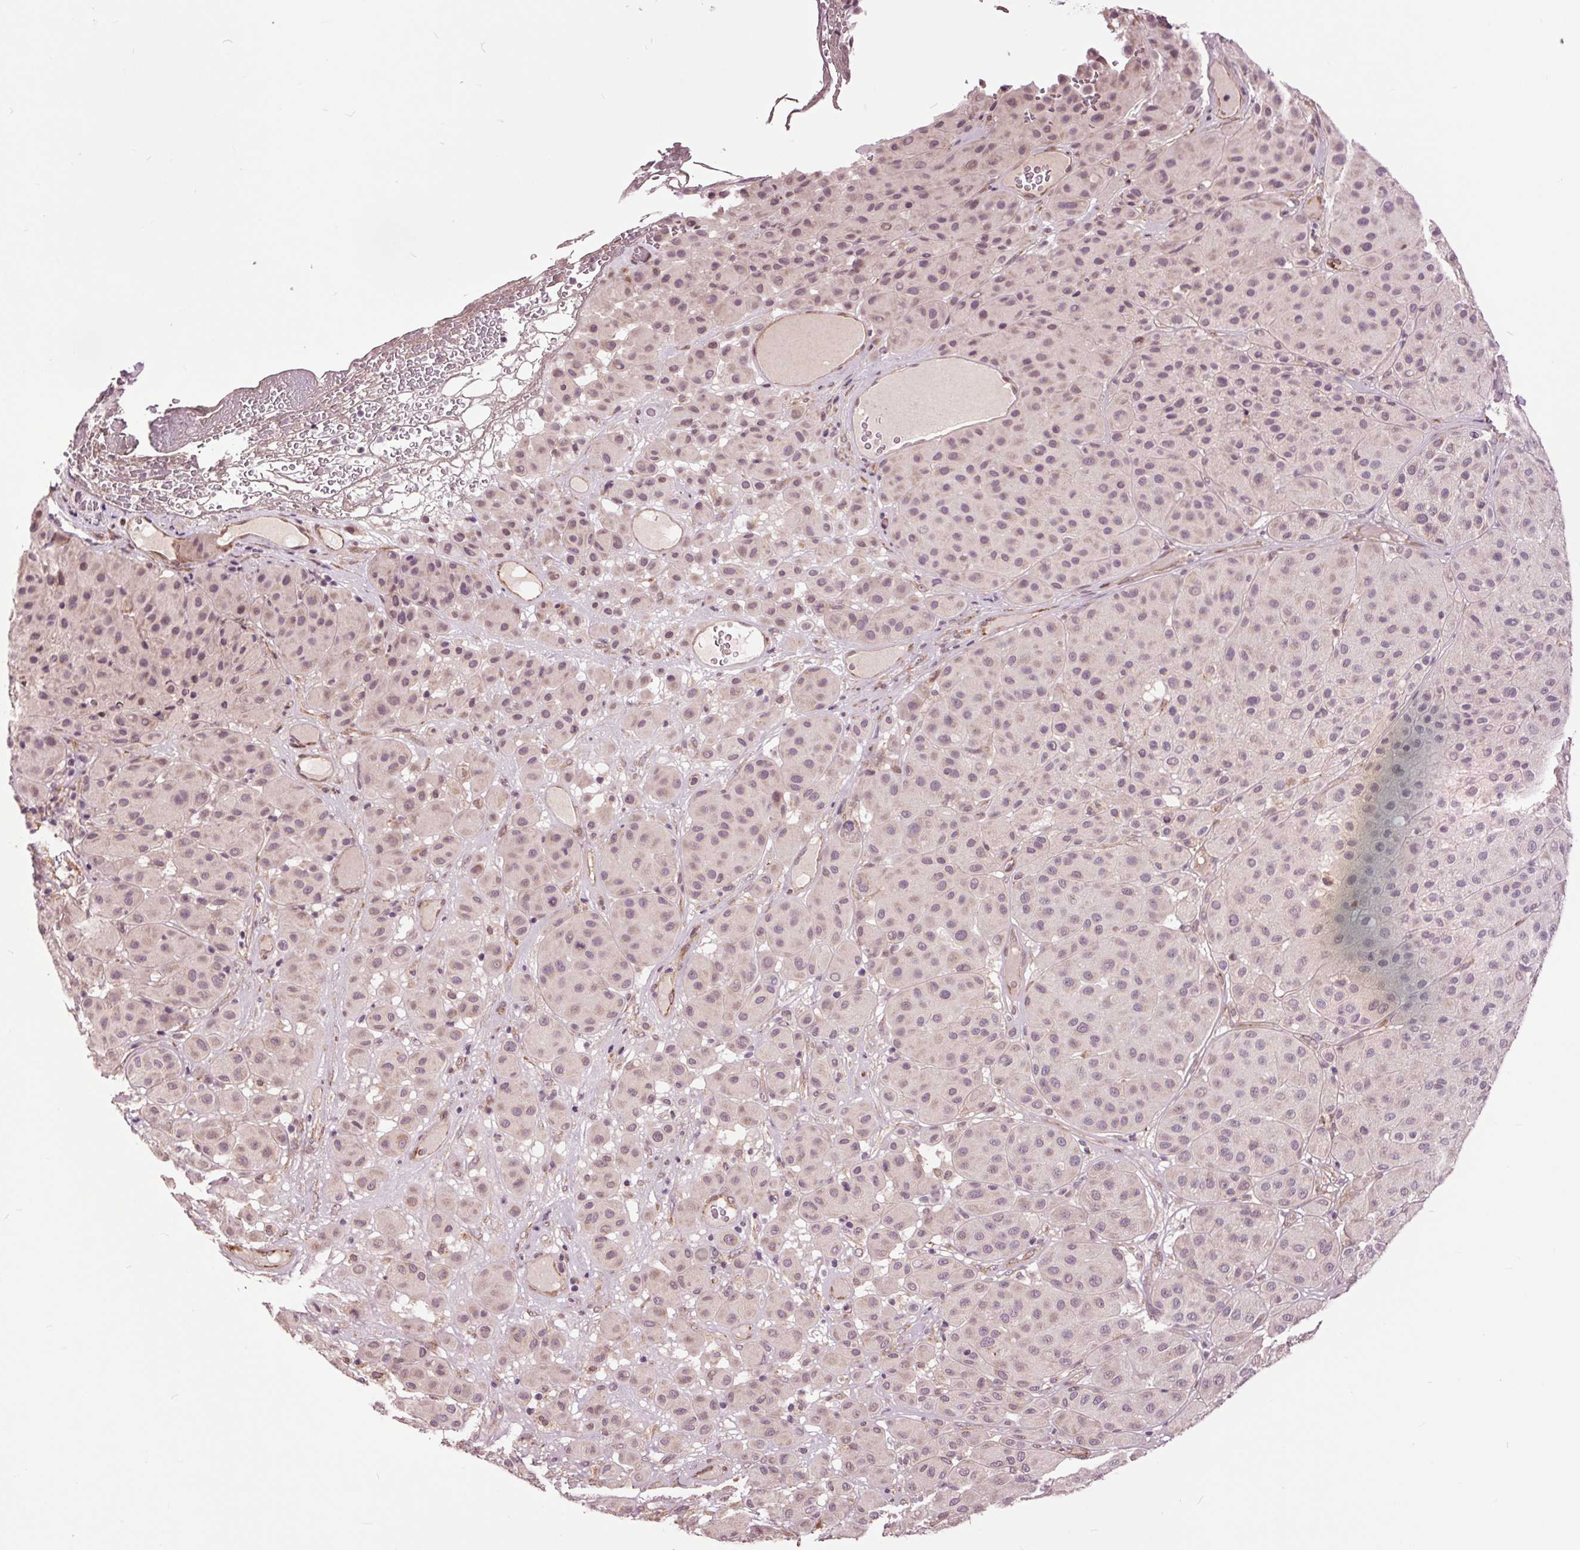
{"staining": {"intensity": "weak", "quantity": "<25%", "location": "nuclear"}, "tissue": "melanoma", "cell_type": "Tumor cells", "image_type": "cancer", "snomed": [{"axis": "morphology", "description": "Malignant melanoma, Metastatic site"}, {"axis": "topography", "description": "Smooth muscle"}], "caption": "High power microscopy micrograph of an immunohistochemistry (IHC) photomicrograph of malignant melanoma (metastatic site), revealing no significant positivity in tumor cells.", "gene": "HAUS5", "patient": {"sex": "male", "age": 41}}